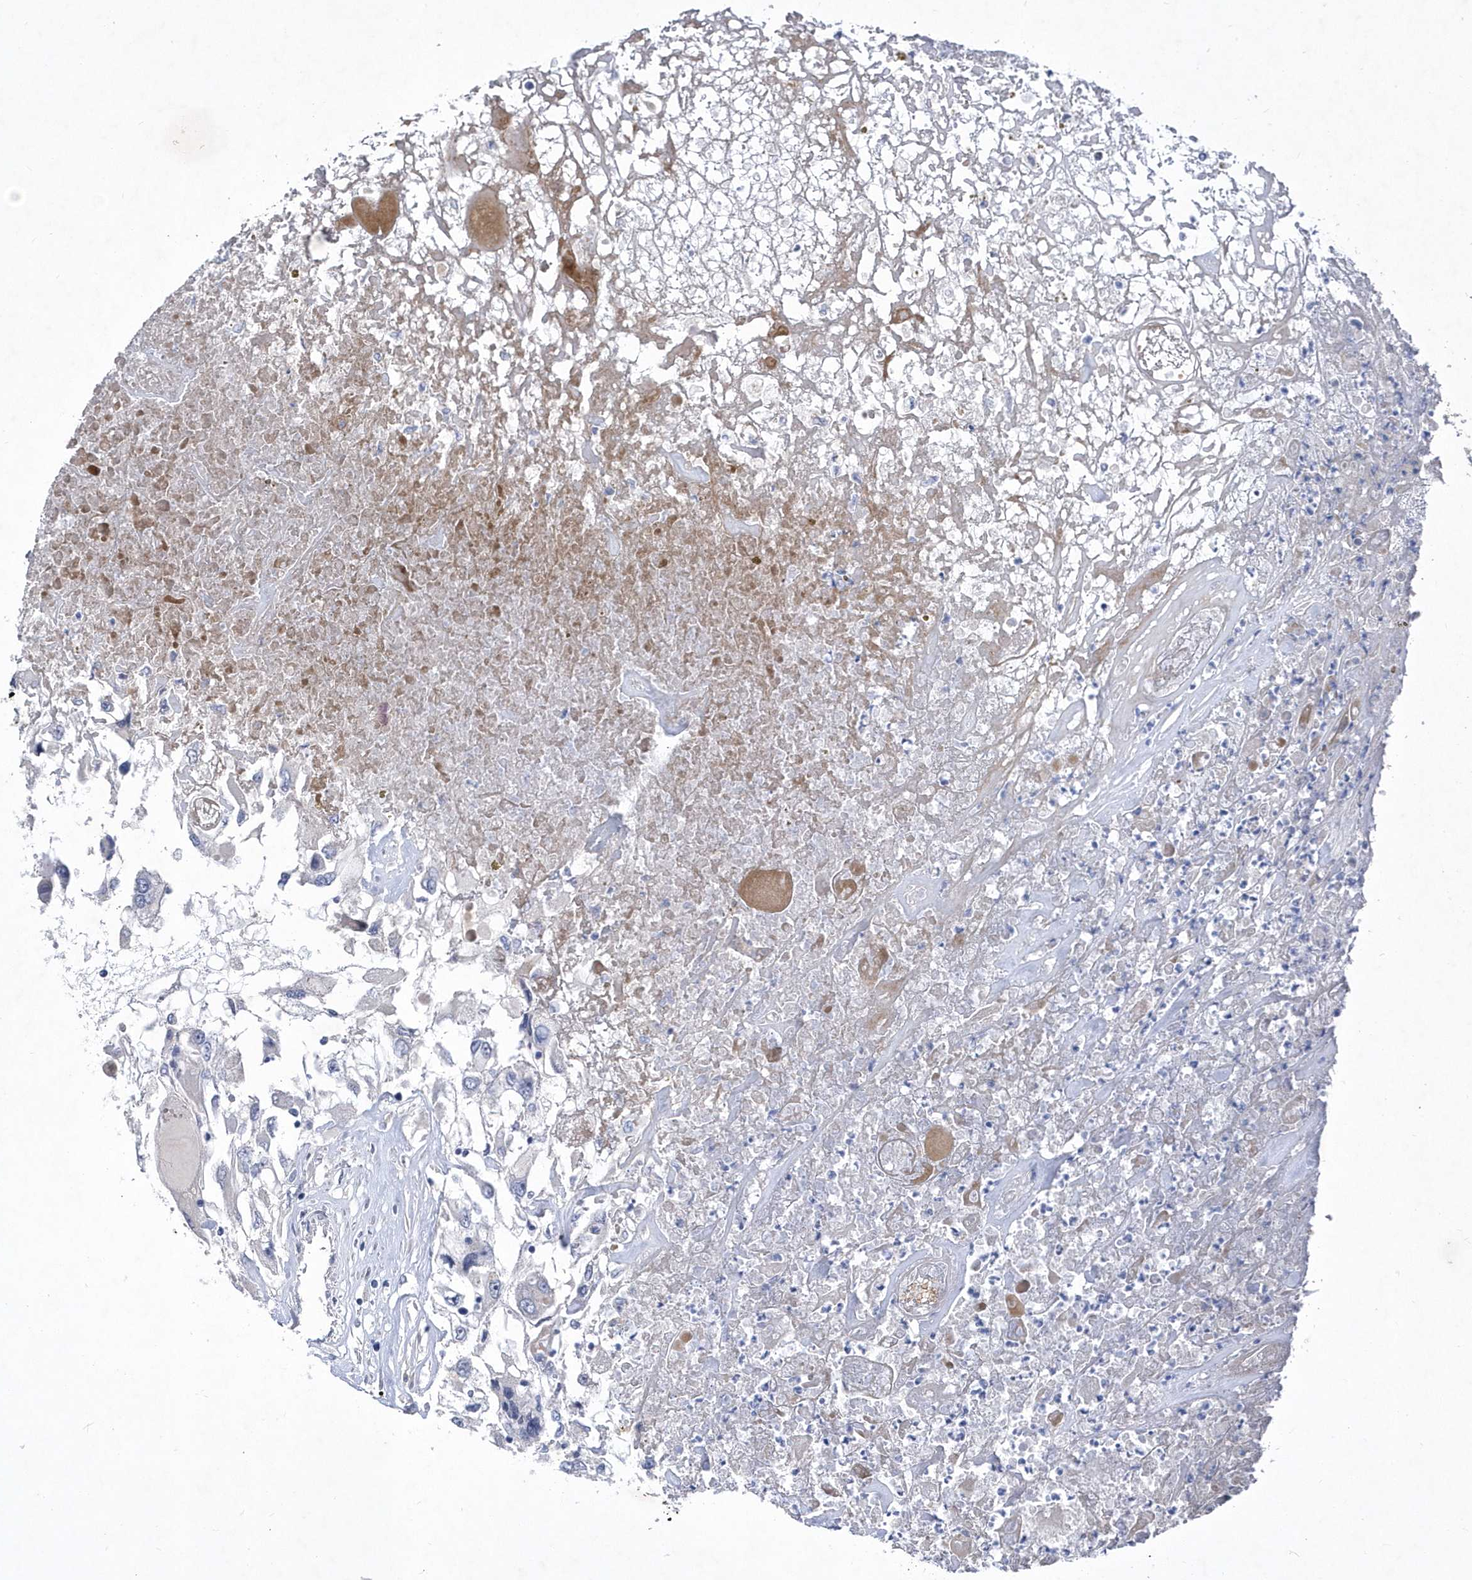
{"staining": {"intensity": "negative", "quantity": "none", "location": "none"}, "tissue": "renal cancer", "cell_type": "Tumor cells", "image_type": "cancer", "snomed": [{"axis": "morphology", "description": "Adenocarcinoma, NOS"}, {"axis": "topography", "description": "Kidney"}], "caption": "The micrograph reveals no significant expression in tumor cells of renal adenocarcinoma.", "gene": "ZNF875", "patient": {"sex": "female", "age": 52}}